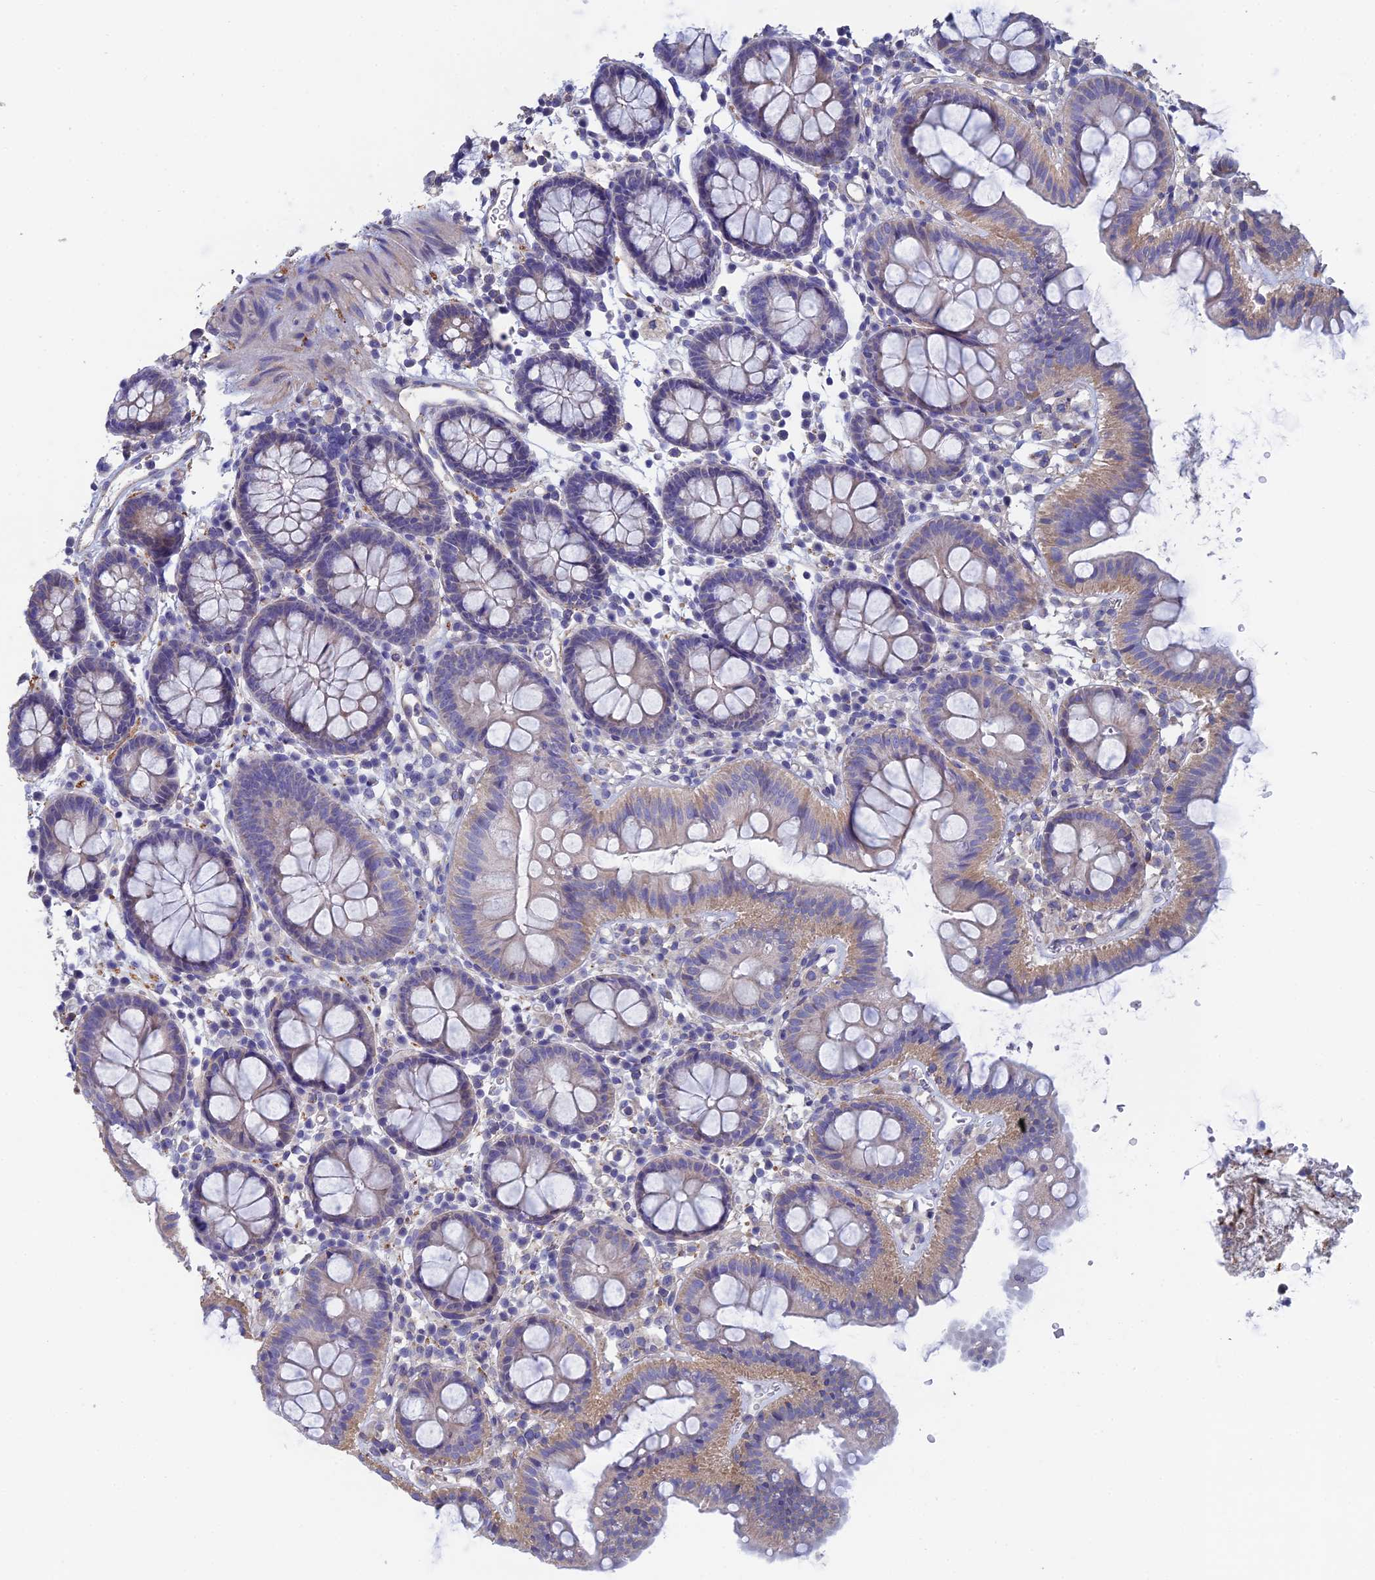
{"staining": {"intensity": "negative", "quantity": "none", "location": "none"}, "tissue": "colon", "cell_type": "Endothelial cells", "image_type": "normal", "snomed": [{"axis": "morphology", "description": "Normal tissue, NOS"}, {"axis": "topography", "description": "Colon"}], "caption": "Immunohistochemical staining of unremarkable colon shows no significant staining in endothelial cells.", "gene": "PCDHA5", "patient": {"sex": "male", "age": 75}}